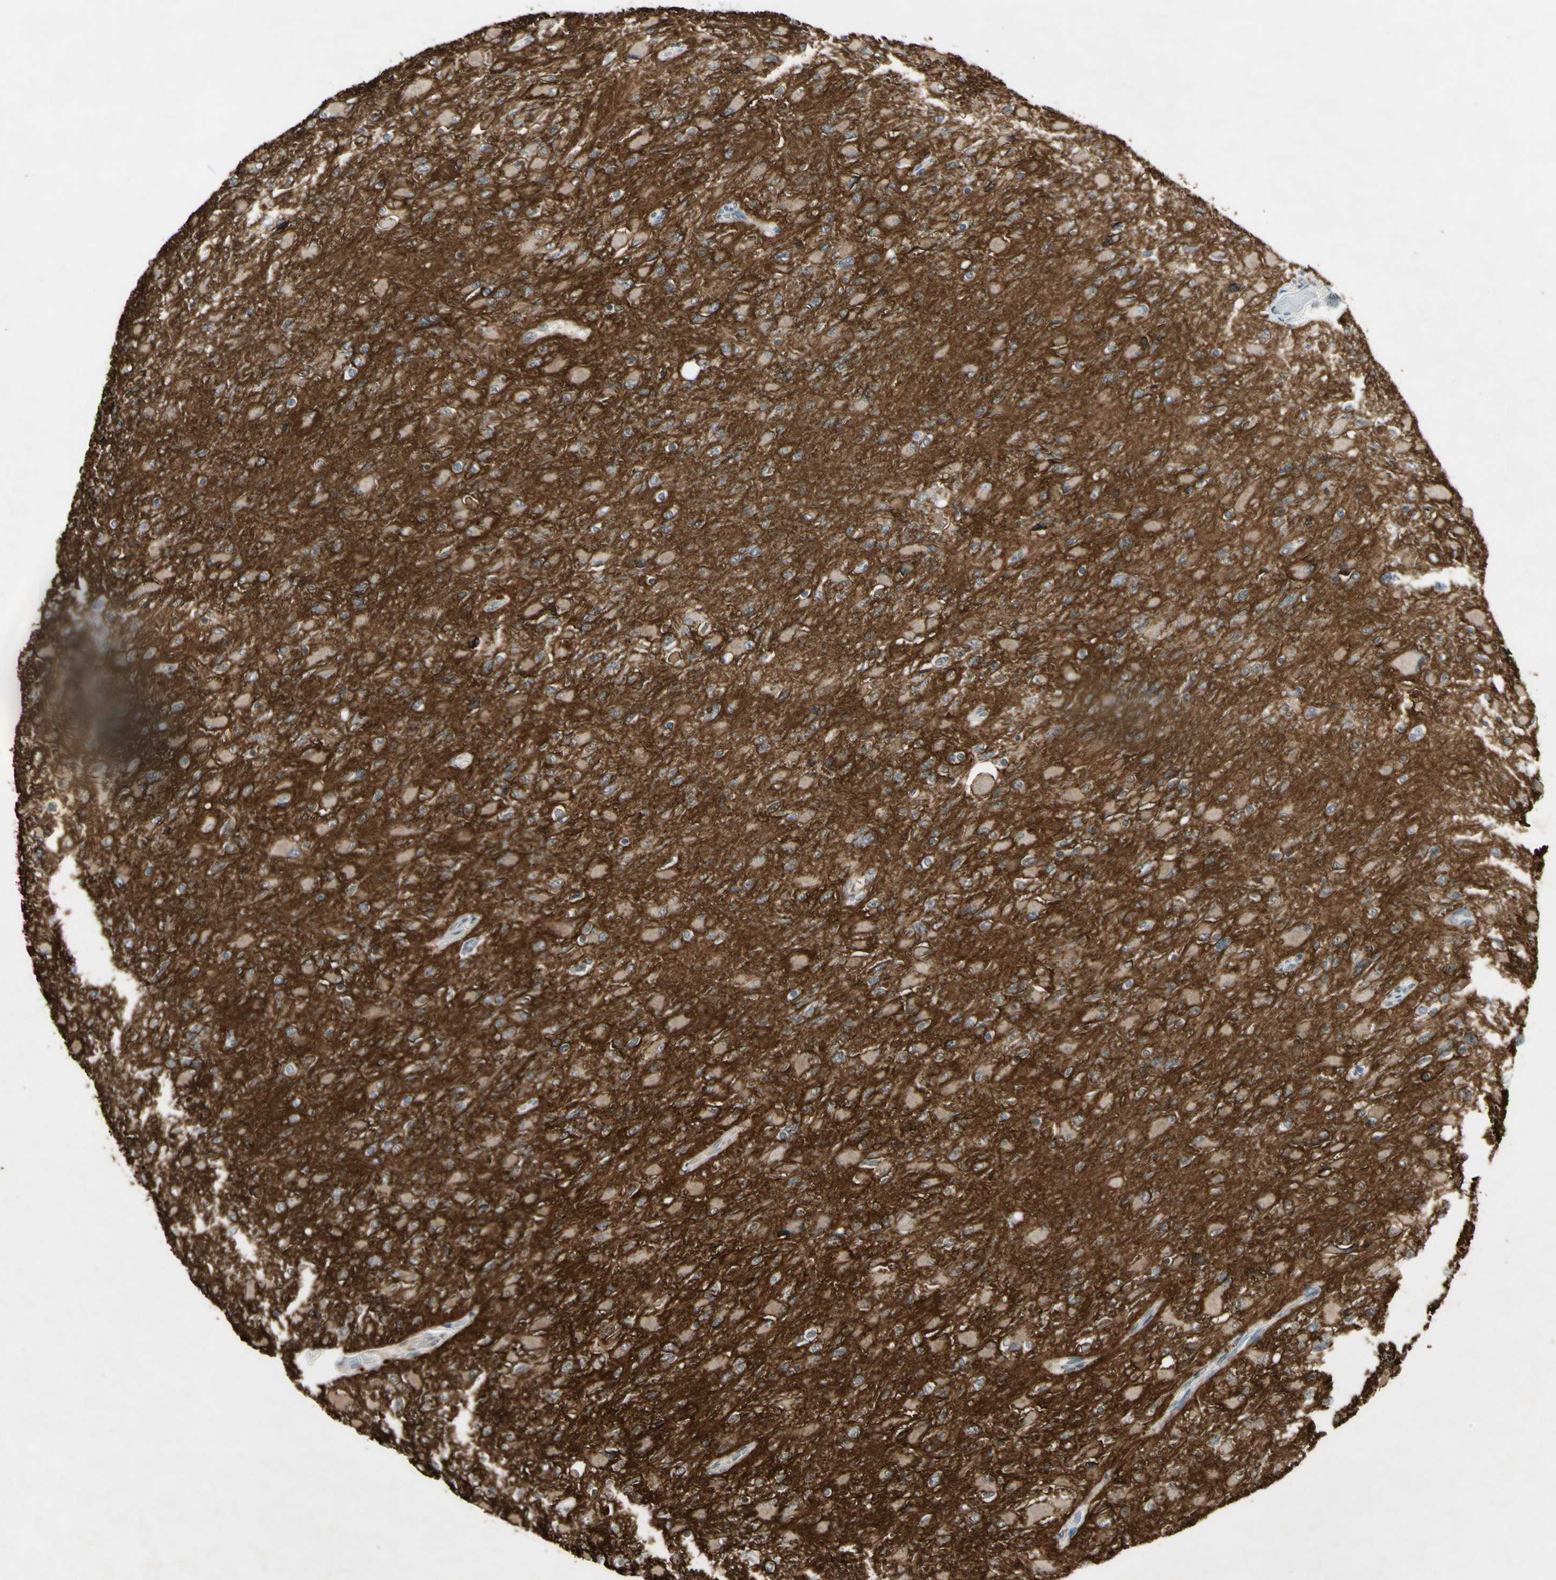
{"staining": {"intensity": "weak", "quantity": ">75%", "location": "cytoplasmic/membranous"}, "tissue": "glioma", "cell_type": "Tumor cells", "image_type": "cancer", "snomed": [{"axis": "morphology", "description": "Glioma, malignant, High grade"}, {"axis": "topography", "description": "Cerebral cortex"}], "caption": "Brown immunohistochemical staining in human malignant high-grade glioma shows weak cytoplasmic/membranous positivity in approximately >75% of tumor cells.", "gene": "PSMD5", "patient": {"sex": "female", "age": 36}}